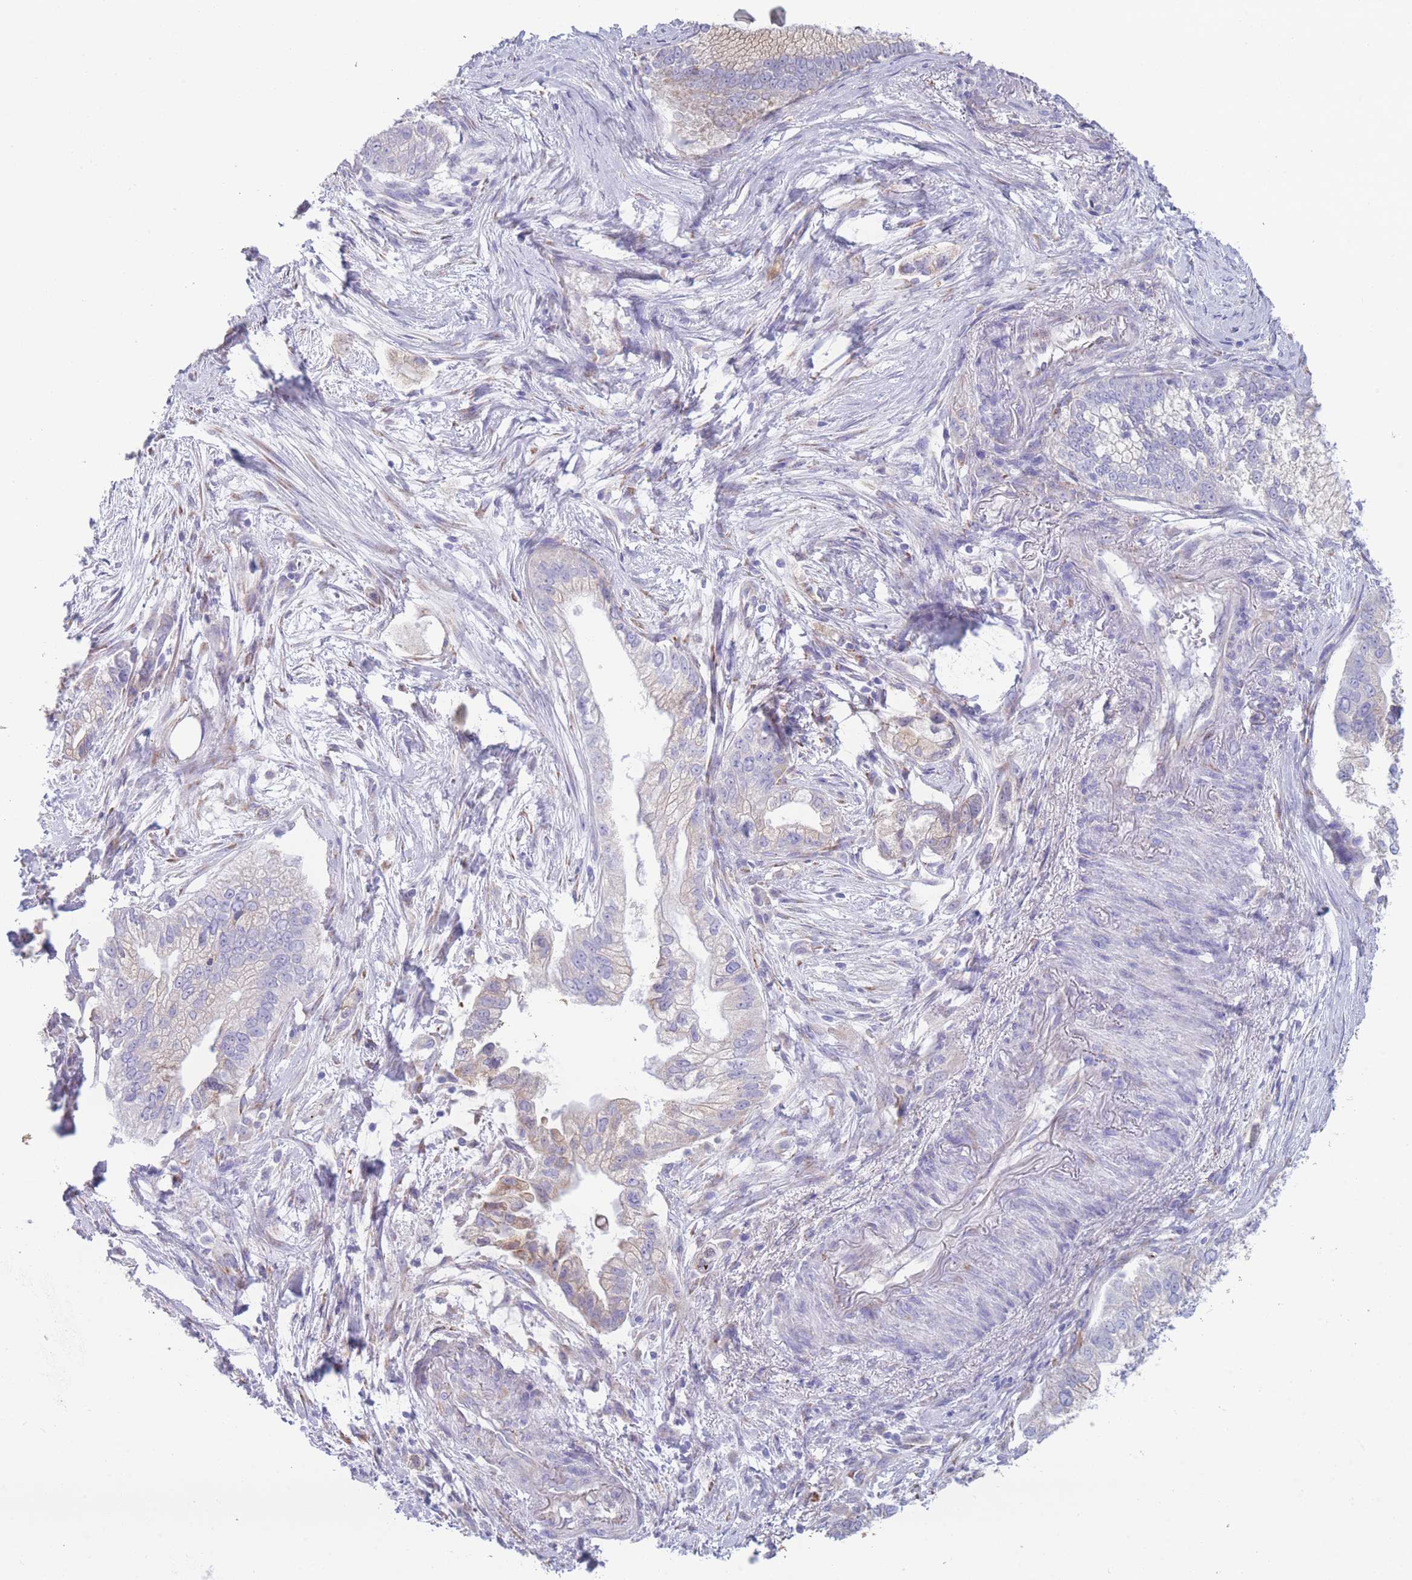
{"staining": {"intensity": "negative", "quantity": "none", "location": "none"}, "tissue": "pancreatic cancer", "cell_type": "Tumor cells", "image_type": "cancer", "snomed": [{"axis": "morphology", "description": "Adenocarcinoma, NOS"}, {"axis": "topography", "description": "Pancreas"}], "caption": "Human pancreatic cancer (adenocarcinoma) stained for a protein using IHC exhibits no positivity in tumor cells.", "gene": "XKR8", "patient": {"sex": "male", "age": 70}}